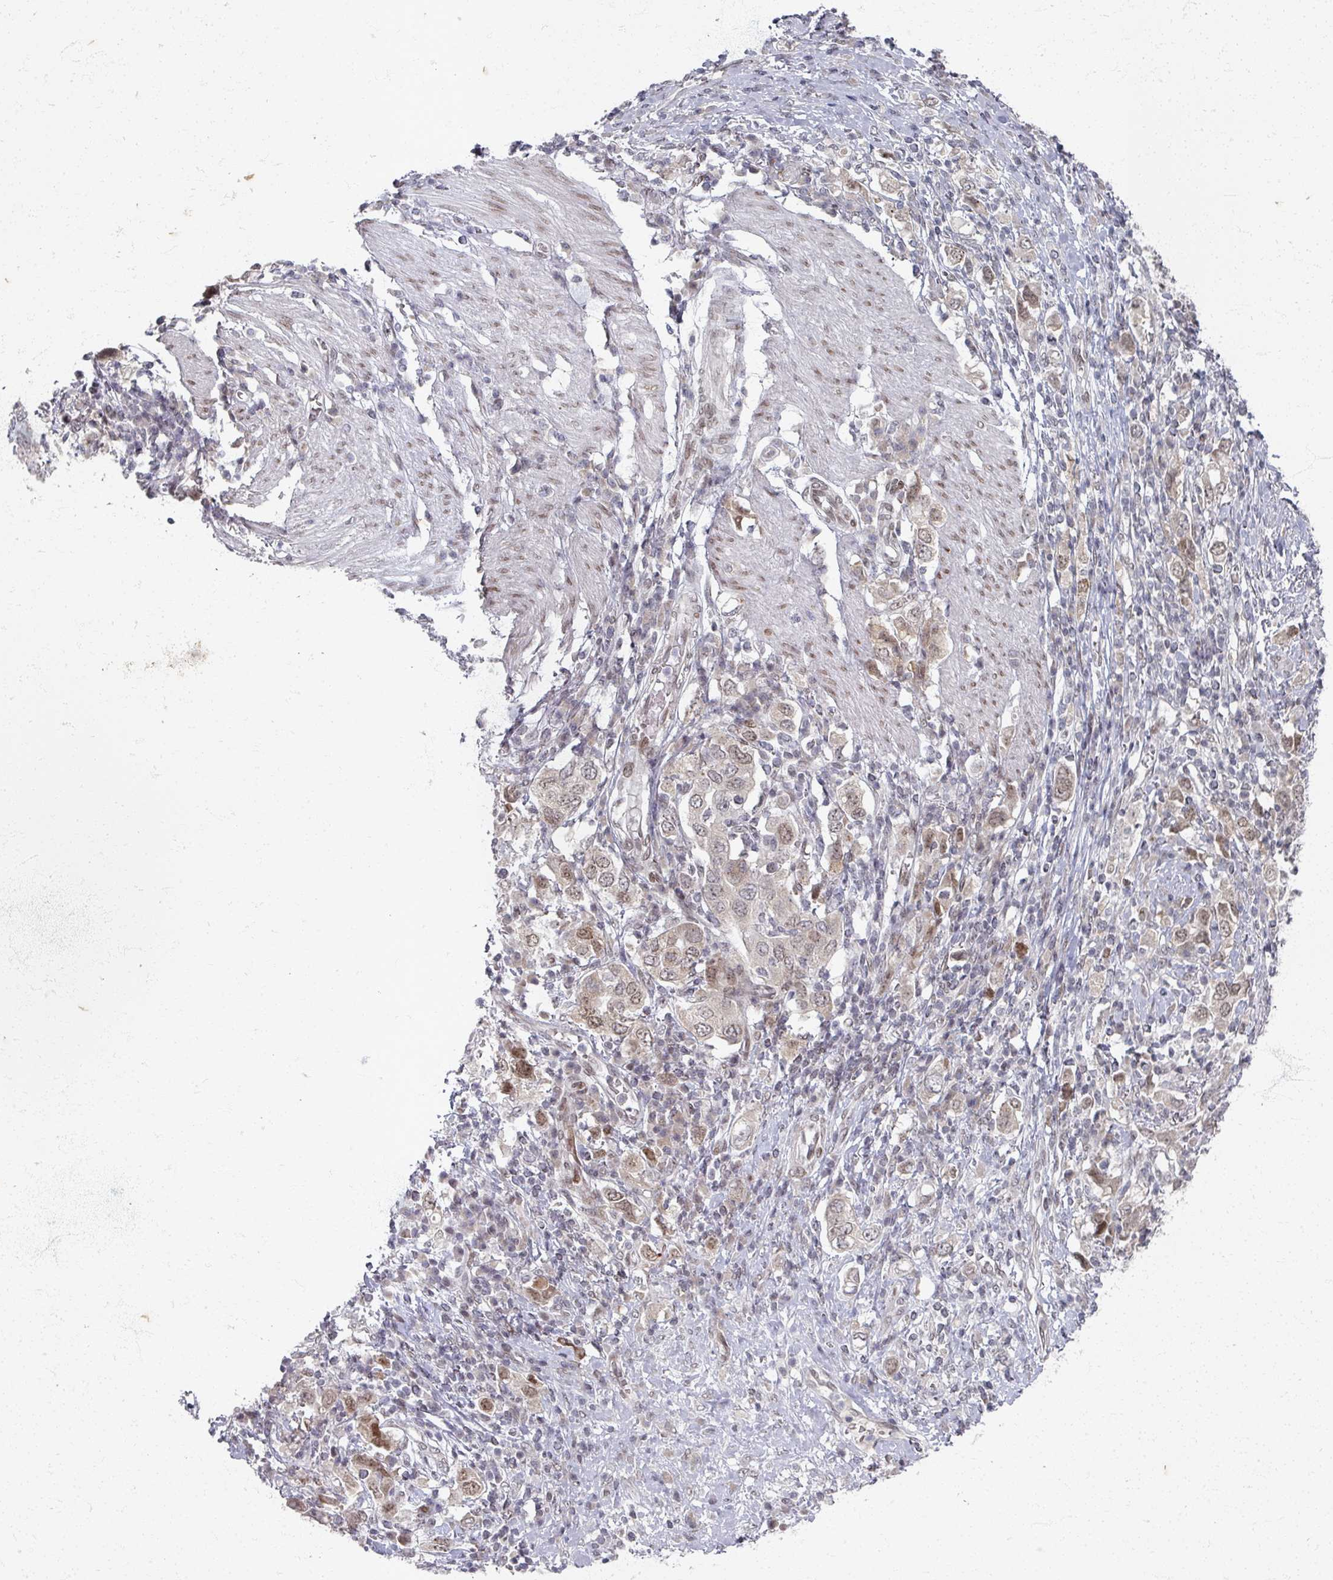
{"staining": {"intensity": "moderate", "quantity": "<25%", "location": "nuclear"}, "tissue": "stomach cancer", "cell_type": "Tumor cells", "image_type": "cancer", "snomed": [{"axis": "morphology", "description": "Adenocarcinoma, NOS"}, {"axis": "topography", "description": "Stomach, upper"}, {"axis": "topography", "description": "Stomach"}], "caption": "A high-resolution histopathology image shows IHC staining of adenocarcinoma (stomach), which displays moderate nuclear expression in approximately <25% of tumor cells.", "gene": "PSKH1", "patient": {"sex": "male", "age": 62}}